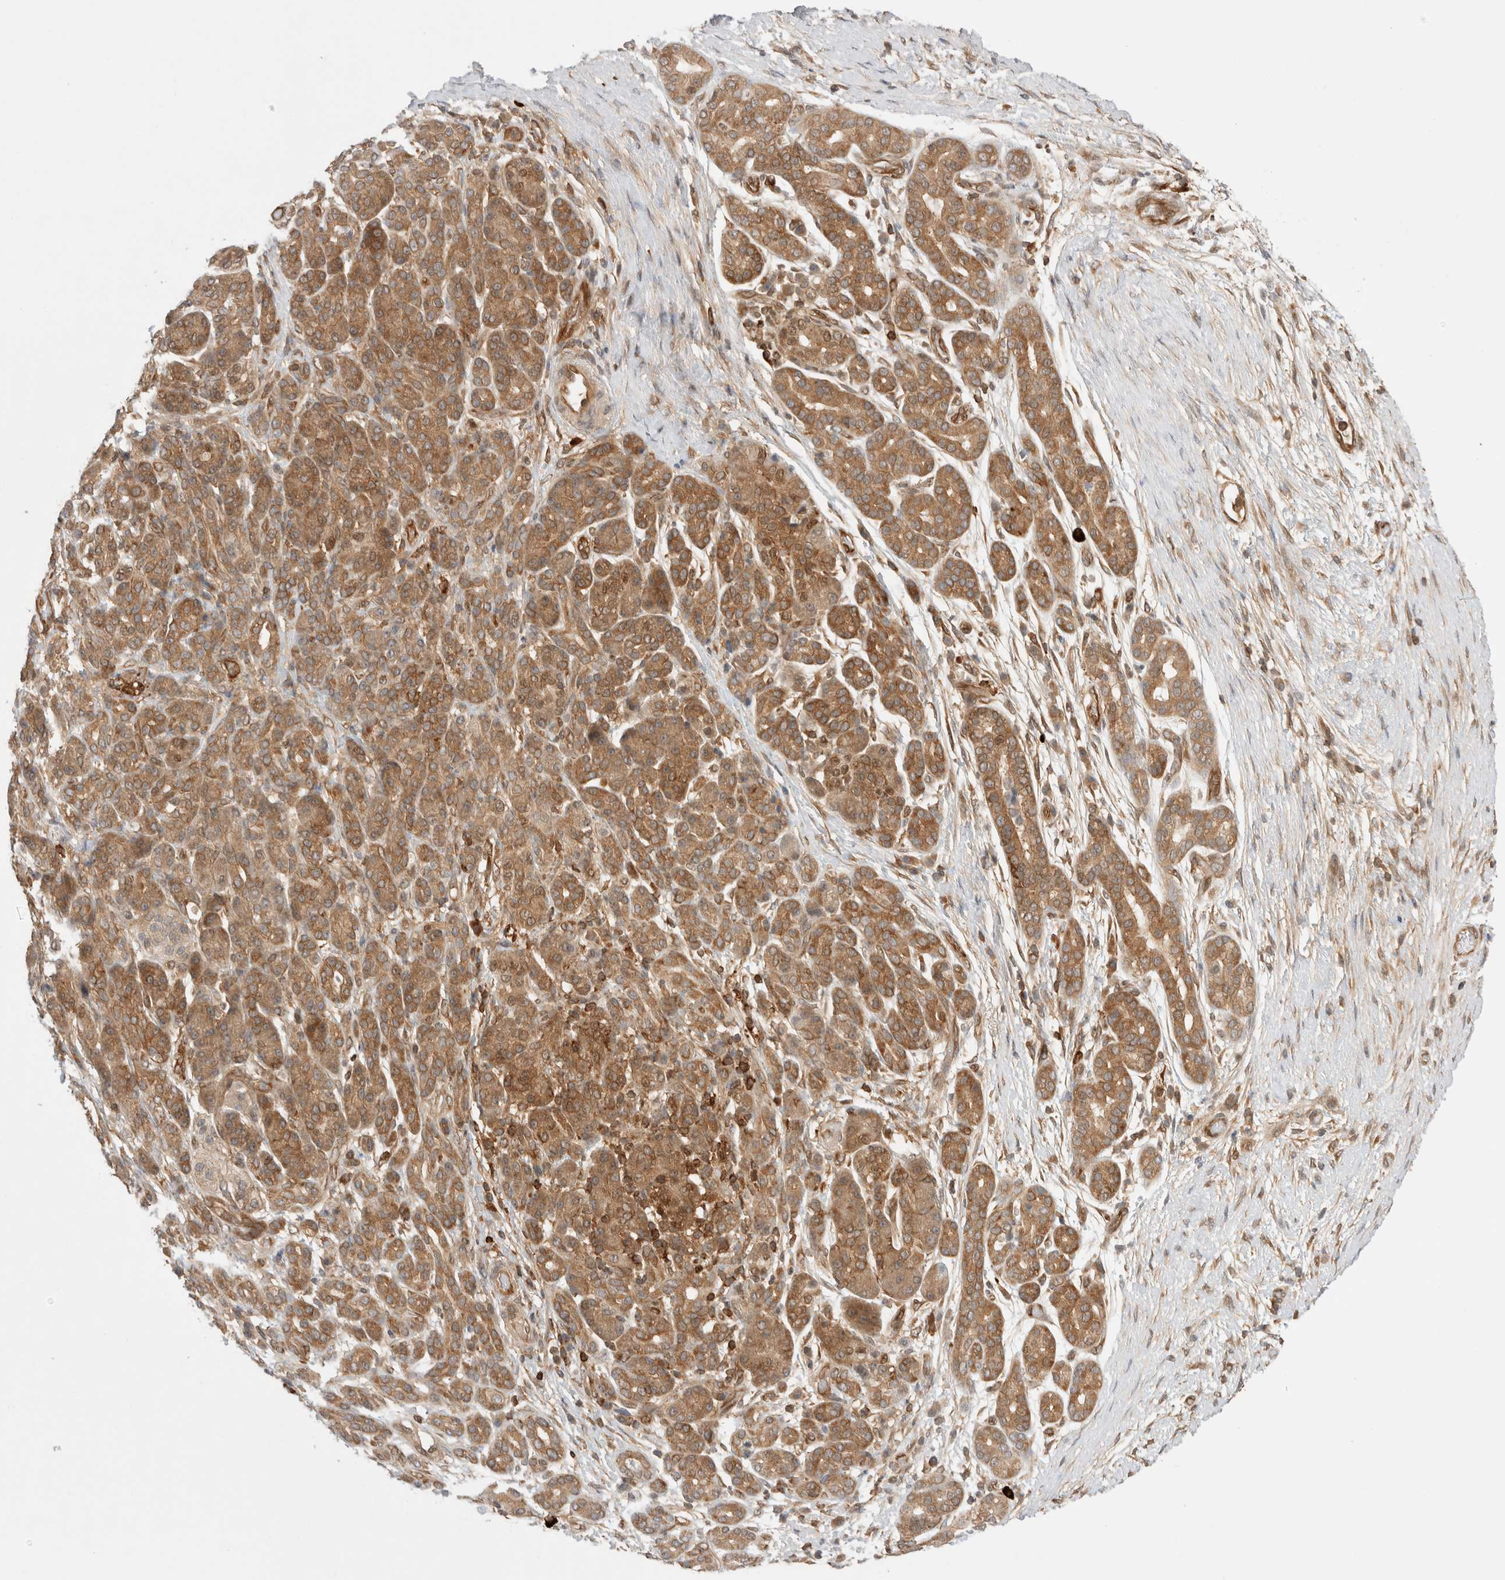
{"staining": {"intensity": "moderate", "quantity": ">75%", "location": "cytoplasmic/membranous"}, "tissue": "pancreatic cancer", "cell_type": "Tumor cells", "image_type": "cancer", "snomed": [{"axis": "morphology", "description": "Adenocarcinoma, NOS"}, {"axis": "topography", "description": "Pancreas"}], "caption": "Immunohistochemical staining of human adenocarcinoma (pancreatic) demonstrates medium levels of moderate cytoplasmic/membranous protein expression in approximately >75% of tumor cells.", "gene": "NFKB1", "patient": {"sex": "male", "age": 72}}